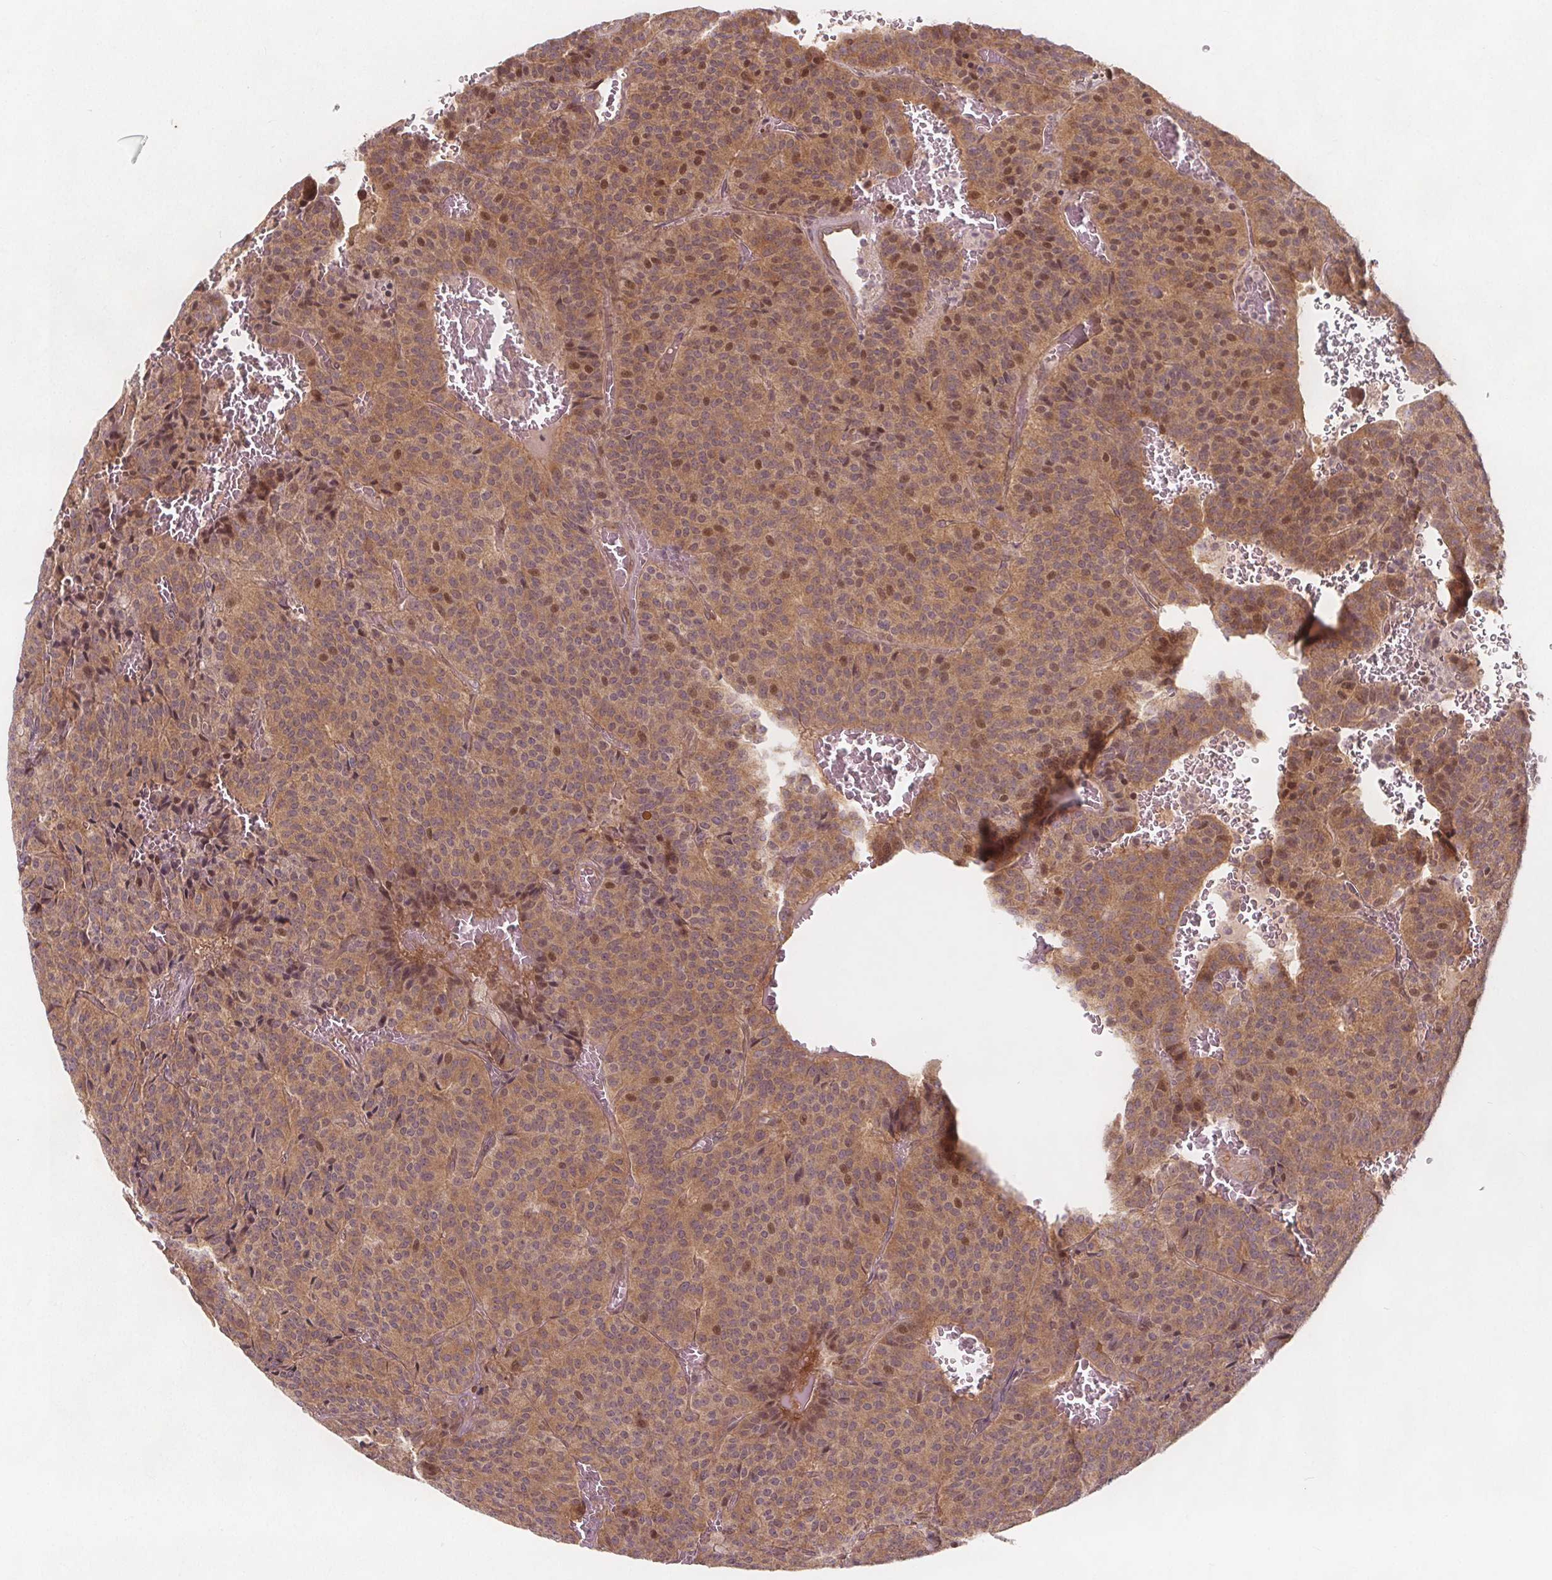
{"staining": {"intensity": "moderate", "quantity": ">75%", "location": "cytoplasmic/membranous,nuclear"}, "tissue": "carcinoid", "cell_type": "Tumor cells", "image_type": "cancer", "snomed": [{"axis": "morphology", "description": "Carcinoid, malignant, NOS"}, {"axis": "topography", "description": "Lung"}], "caption": "A medium amount of moderate cytoplasmic/membranous and nuclear positivity is present in approximately >75% of tumor cells in malignant carcinoid tissue.", "gene": "AKT1S1", "patient": {"sex": "male", "age": 70}}